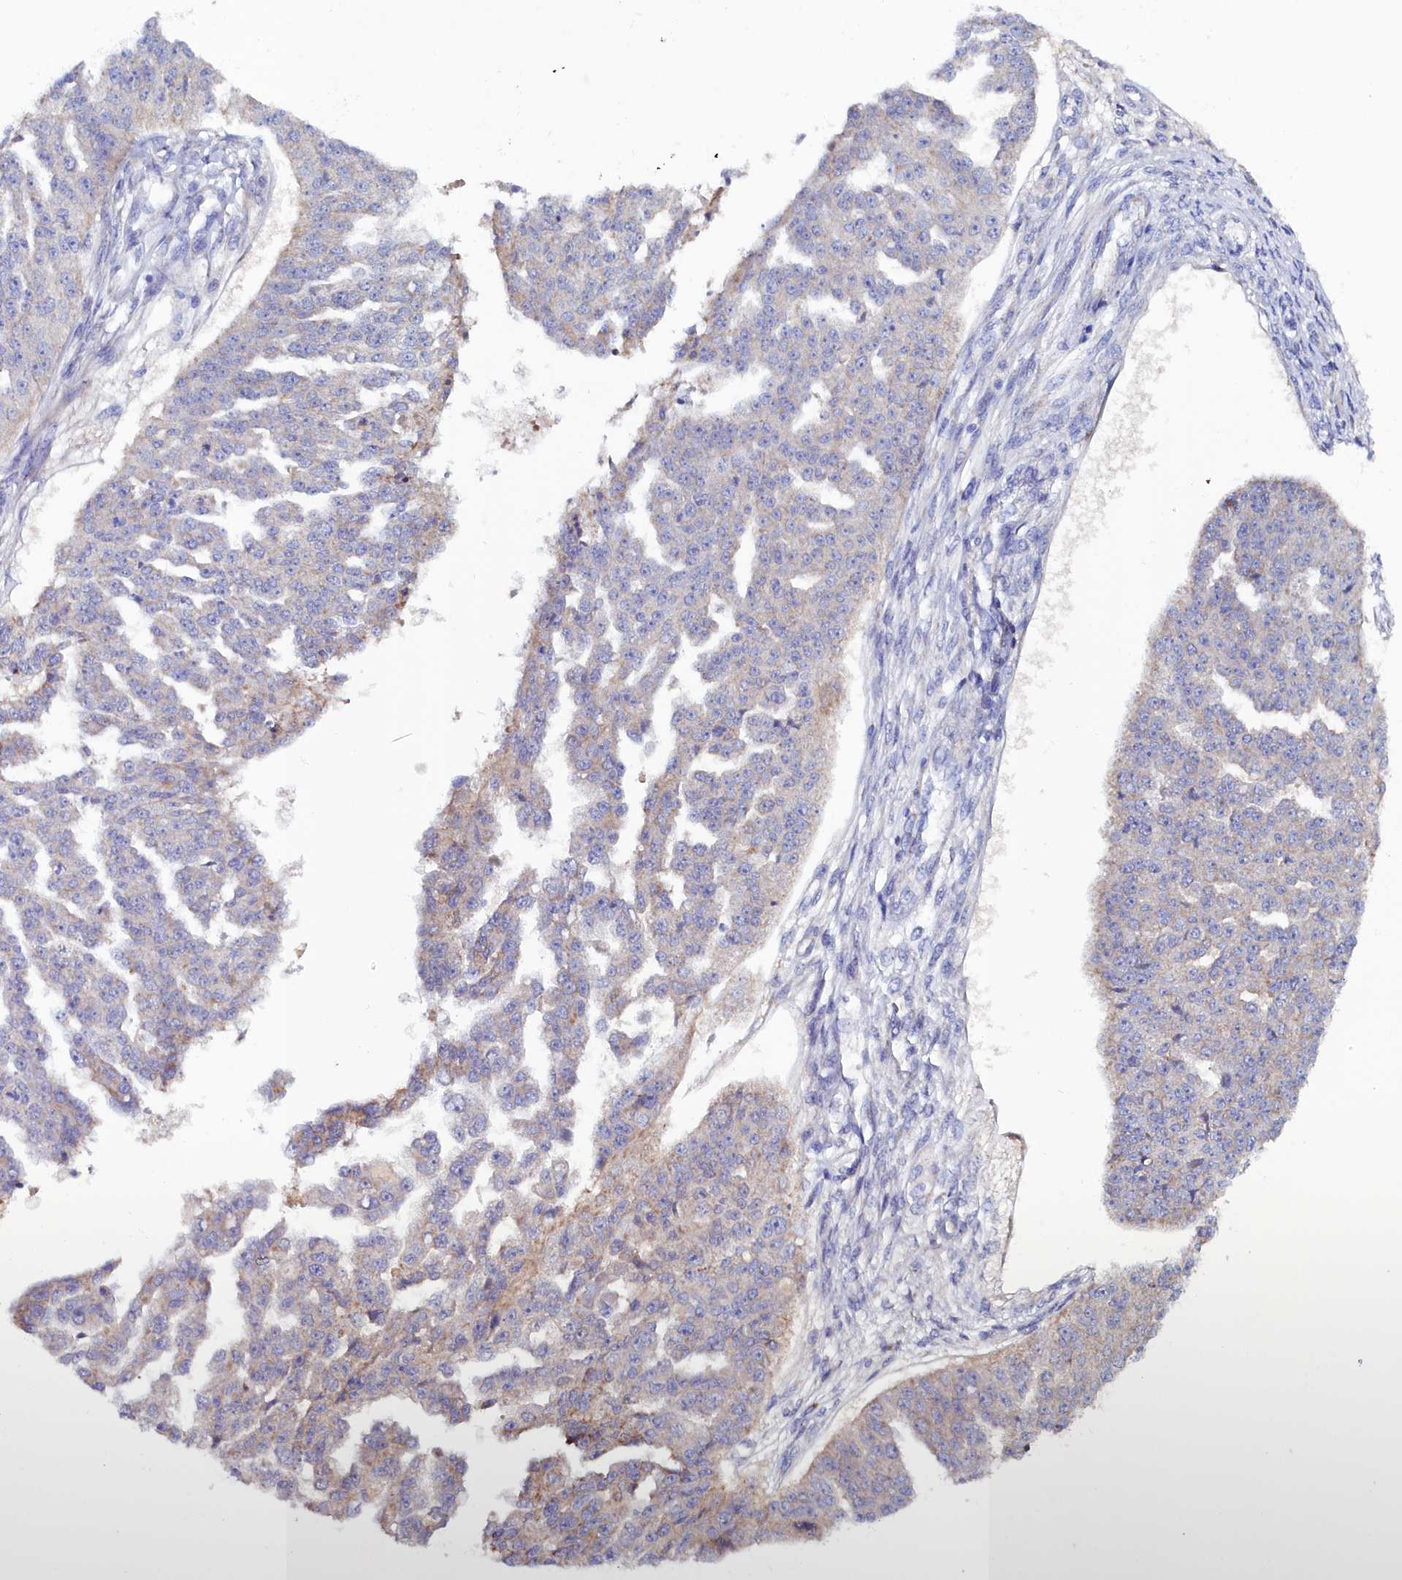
{"staining": {"intensity": "weak", "quantity": "<25%", "location": "cytoplasmic/membranous"}, "tissue": "ovarian cancer", "cell_type": "Tumor cells", "image_type": "cancer", "snomed": [{"axis": "morphology", "description": "Cystadenocarcinoma, serous, NOS"}, {"axis": "topography", "description": "Ovary"}], "caption": "Tumor cells are negative for protein expression in human serous cystadenocarcinoma (ovarian).", "gene": "SLC49A3", "patient": {"sex": "female", "age": 58}}